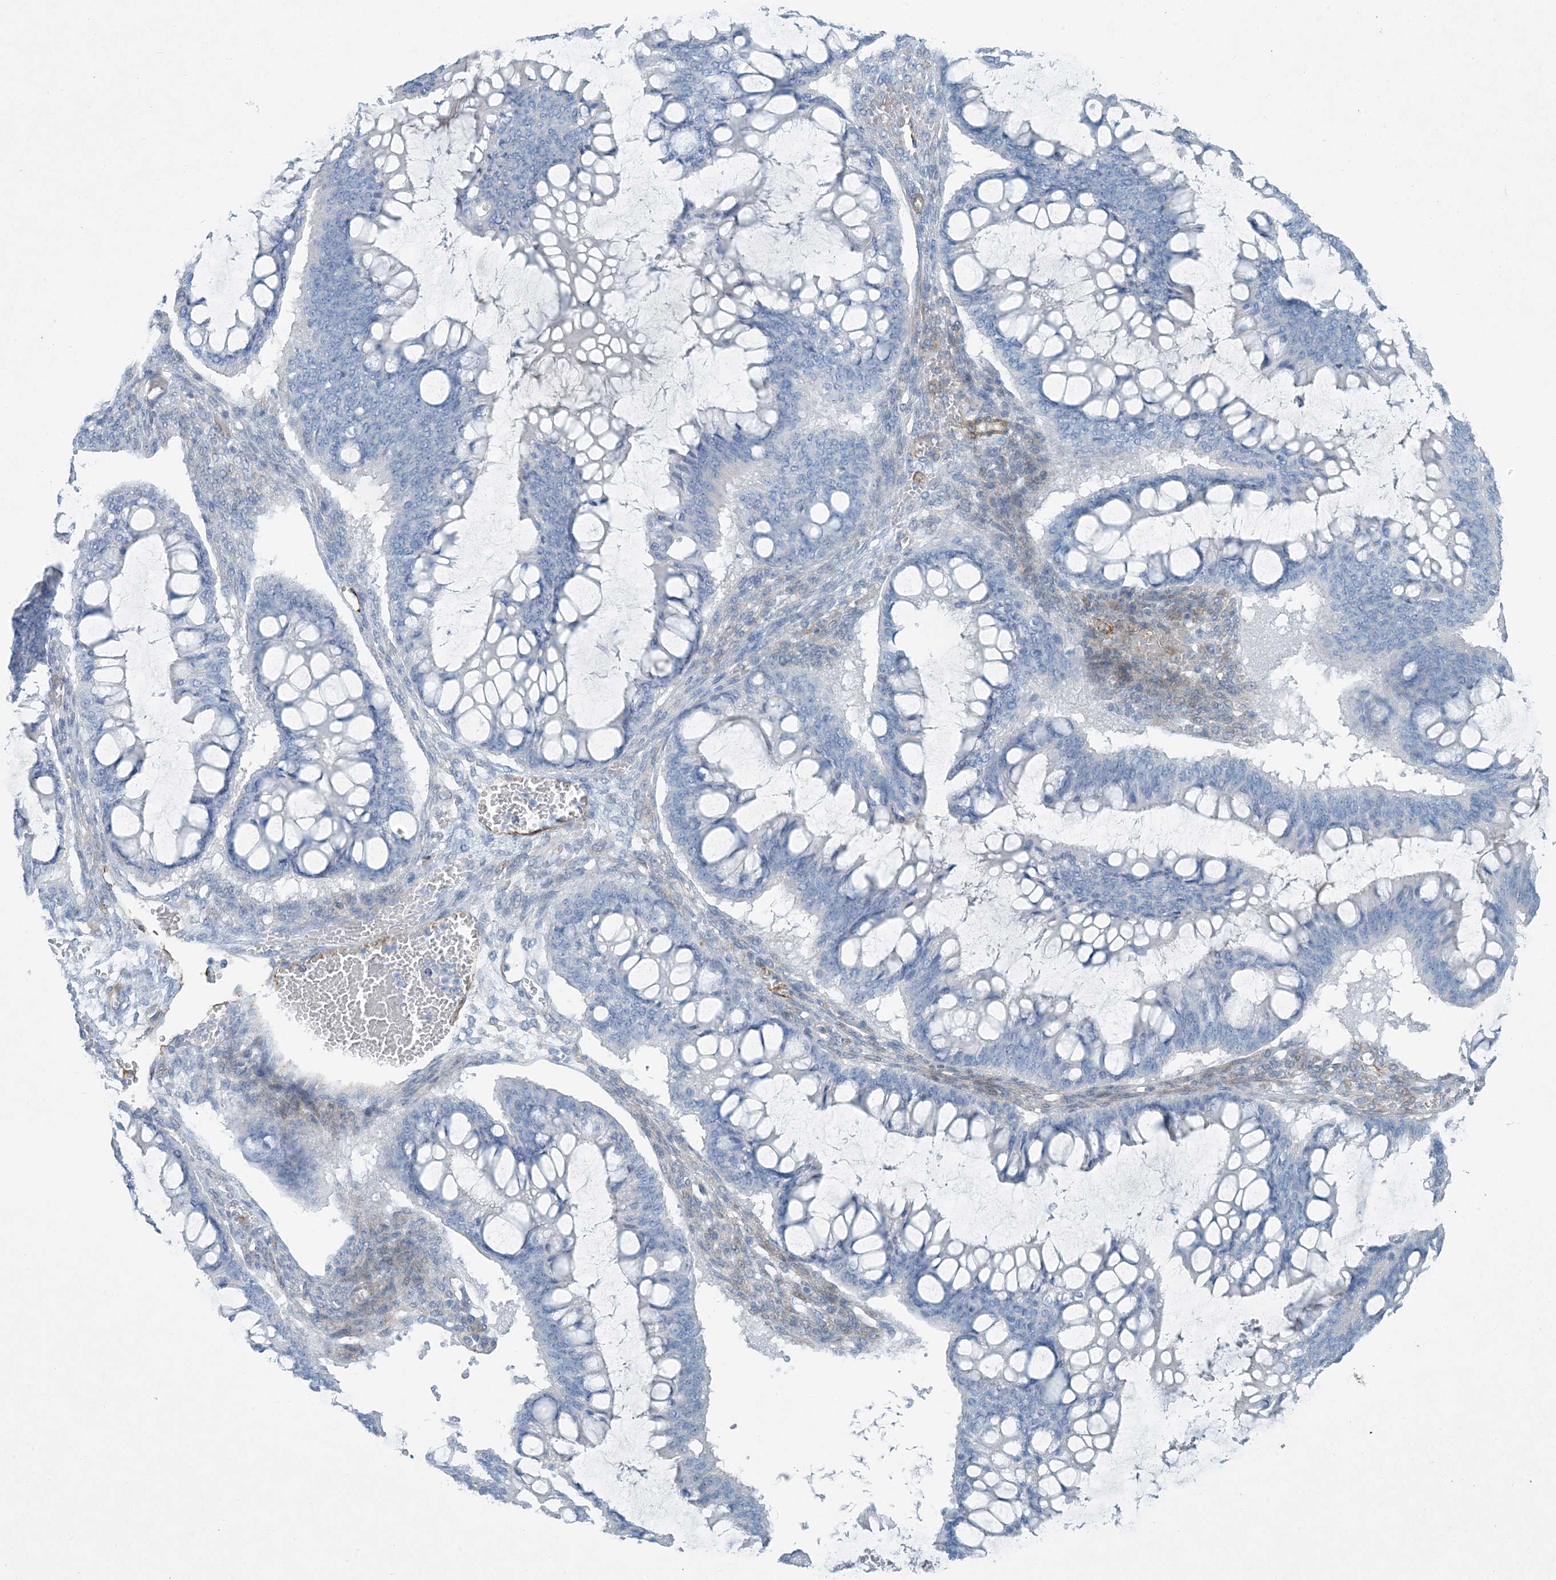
{"staining": {"intensity": "negative", "quantity": "none", "location": "none"}, "tissue": "ovarian cancer", "cell_type": "Tumor cells", "image_type": "cancer", "snomed": [{"axis": "morphology", "description": "Cystadenocarcinoma, mucinous, NOS"}, {"axis": "topography", "description": "Ovary"}], "caption": "A high-resolution image shows immunohistochemistry (IHC) staining of ovarian cancer (mucinous cystadenocarcinoma), which exhibits no significant expression in tumor cells.", "gene": "PGM5", "patient": {"sex": "female", "age": 73}}